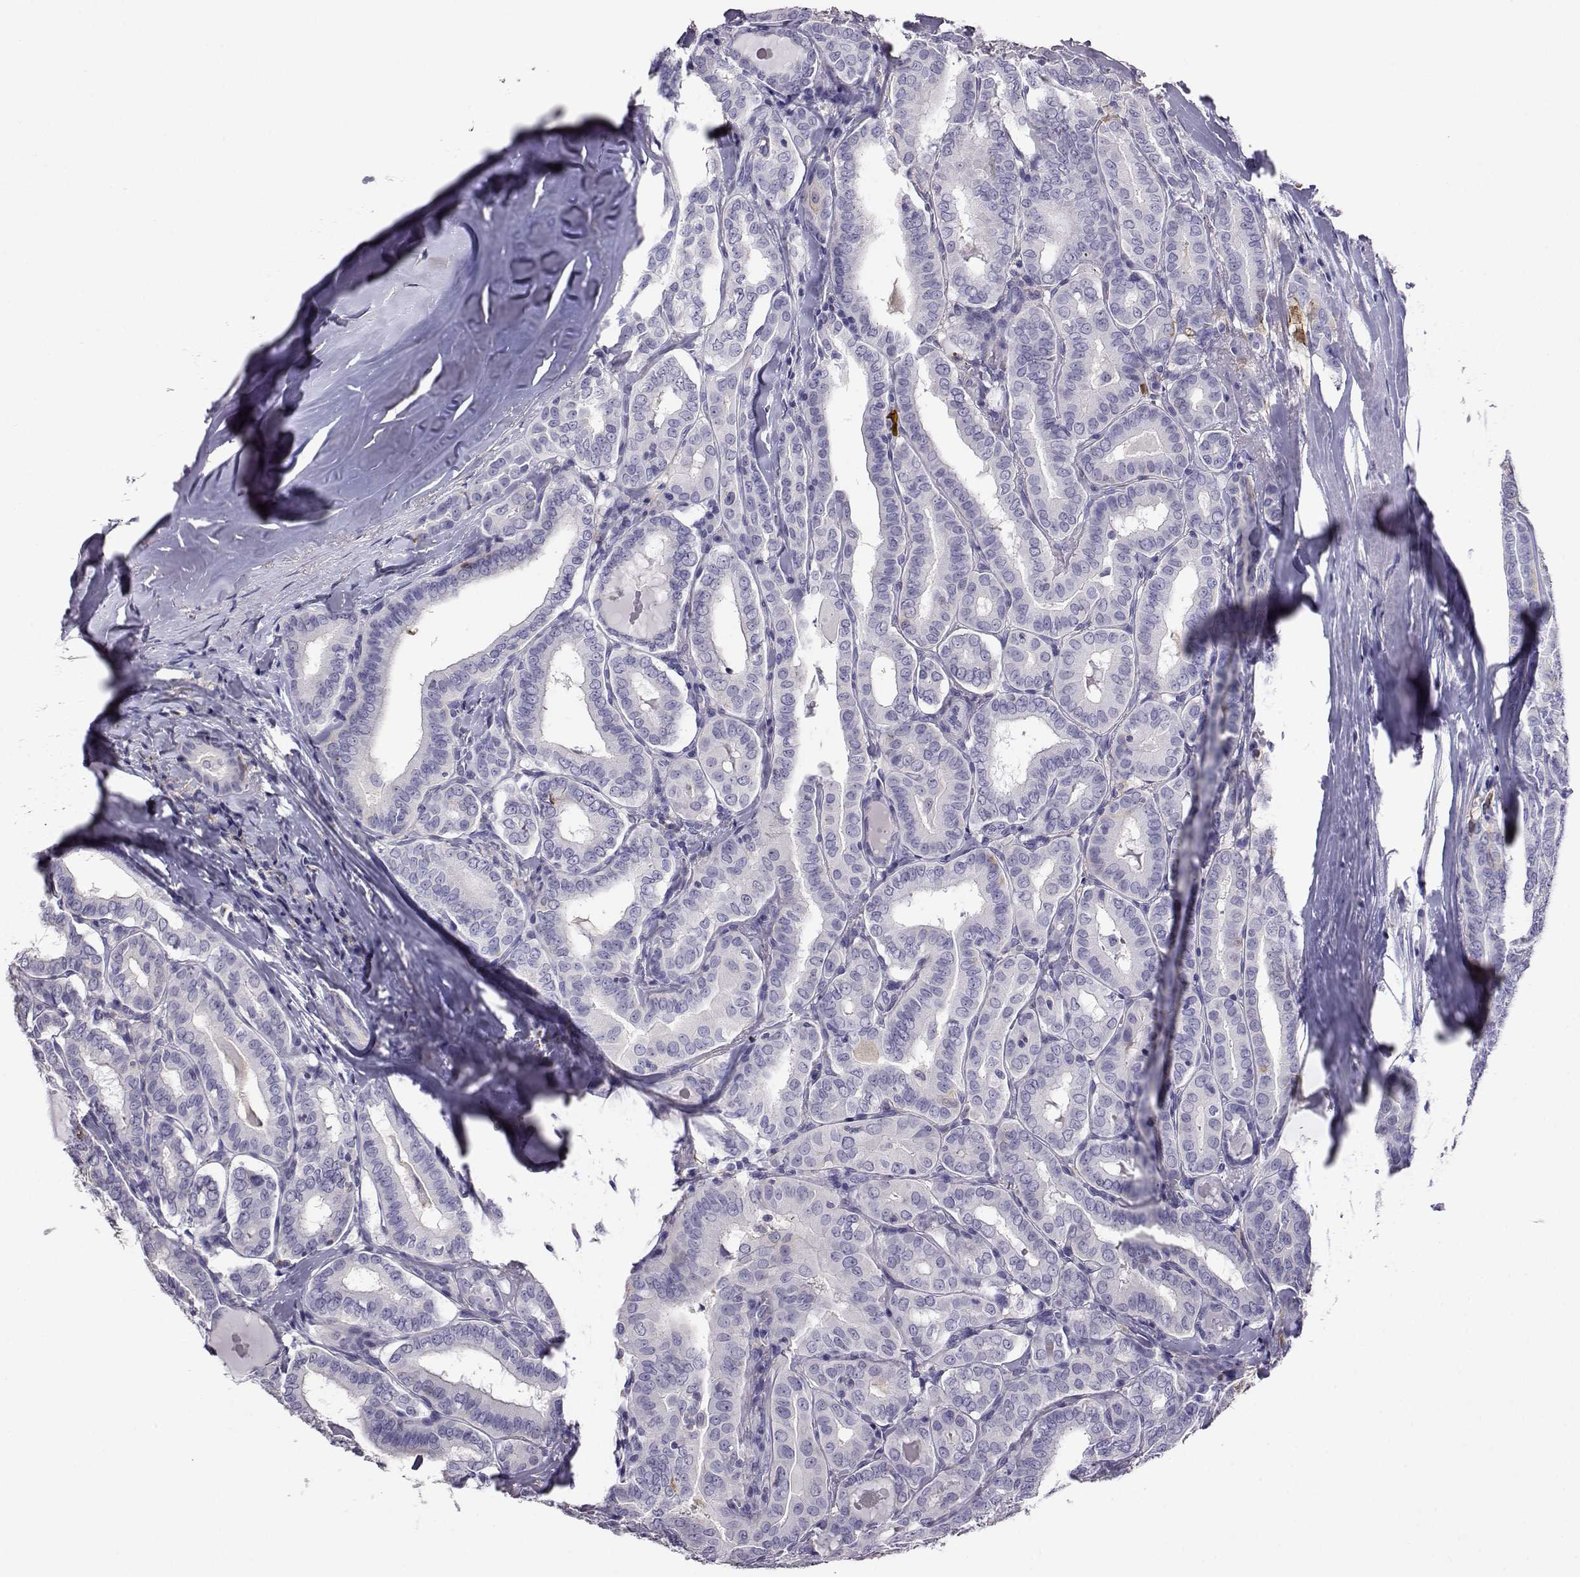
{"staining": {"intensity": "negative", "quantity": "none", "location": "none"}, "tissue": "thyroid cancer", "cell_type": "Tumor cells", "image_type": "cancer", "snomed": [{"axis": "morphology", "description": "Papillary adenocarcinoma, NOS"}, {"axis": "morphology", "description": "Papillary adenoma metastatic"}, {"axis": "topography", "description": "Thyroid gland"}], "caption": "This is an IHC image of human thyroid cancer (papillary adenocarcinoma). There is no staining in tumor cells.", "gene": "AKR1B1", "patient": {"sex": "female", "age": 50}}